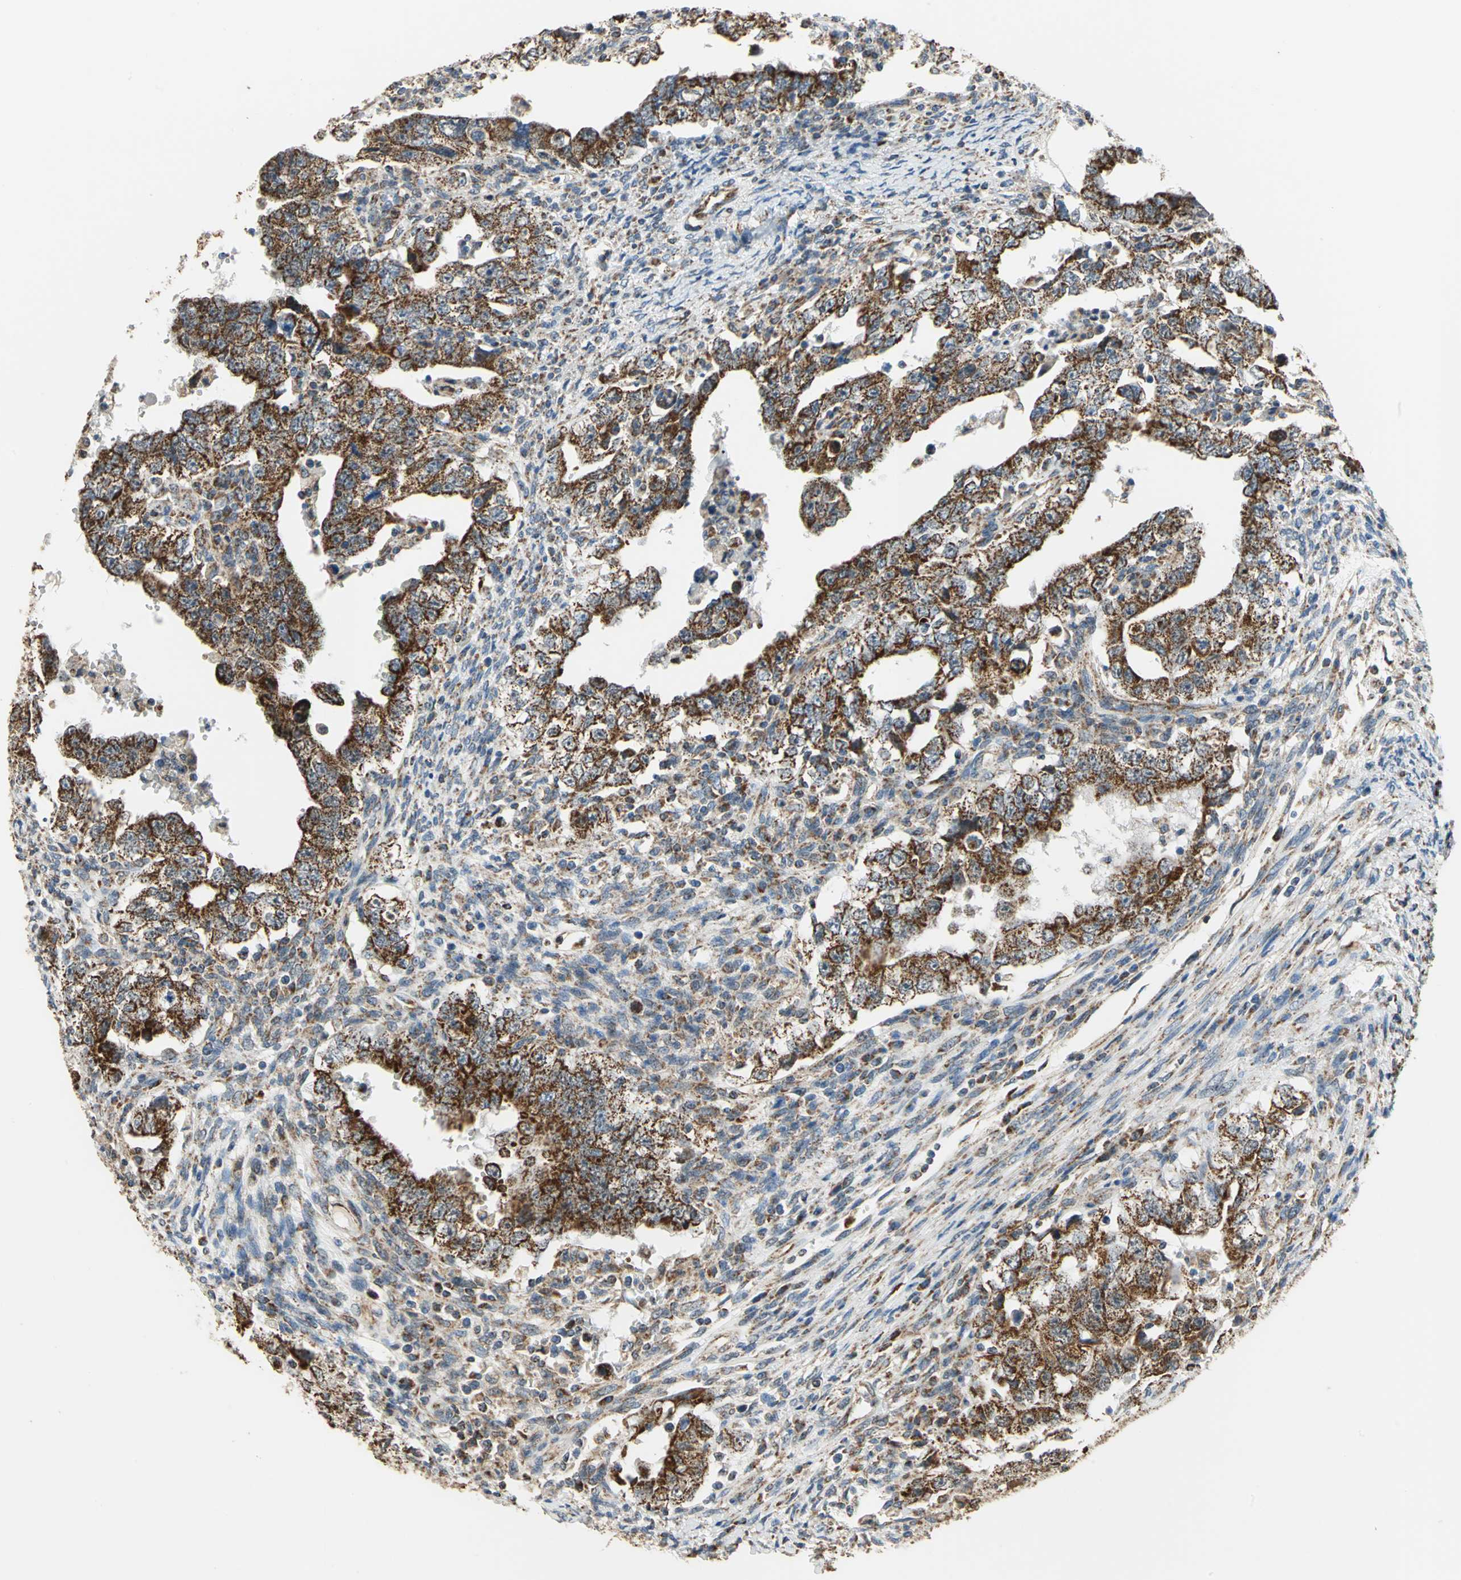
{"staining": {"intensity": "strong", "quantity": ">75%", "location": "cytoplasmic/membranous"}, "tissue": "testis cancer", "cell_type": "Tumor cells", "image_type": "cancer", "snomed": [{"axis": "morphology", "description": "Carcinoma, Embryonal, NOS"}, {"axis": "topography", "description": "Testis"}], "caption": "Immunohistochemical staining of human testis cancer (embryonal carcinoma) reveals strong cytoplasmic/membranous protein staining in approximately >75% of tumor cells.", "gene": "MRPS22", "patient": {"sex": "male", "age": 26}}